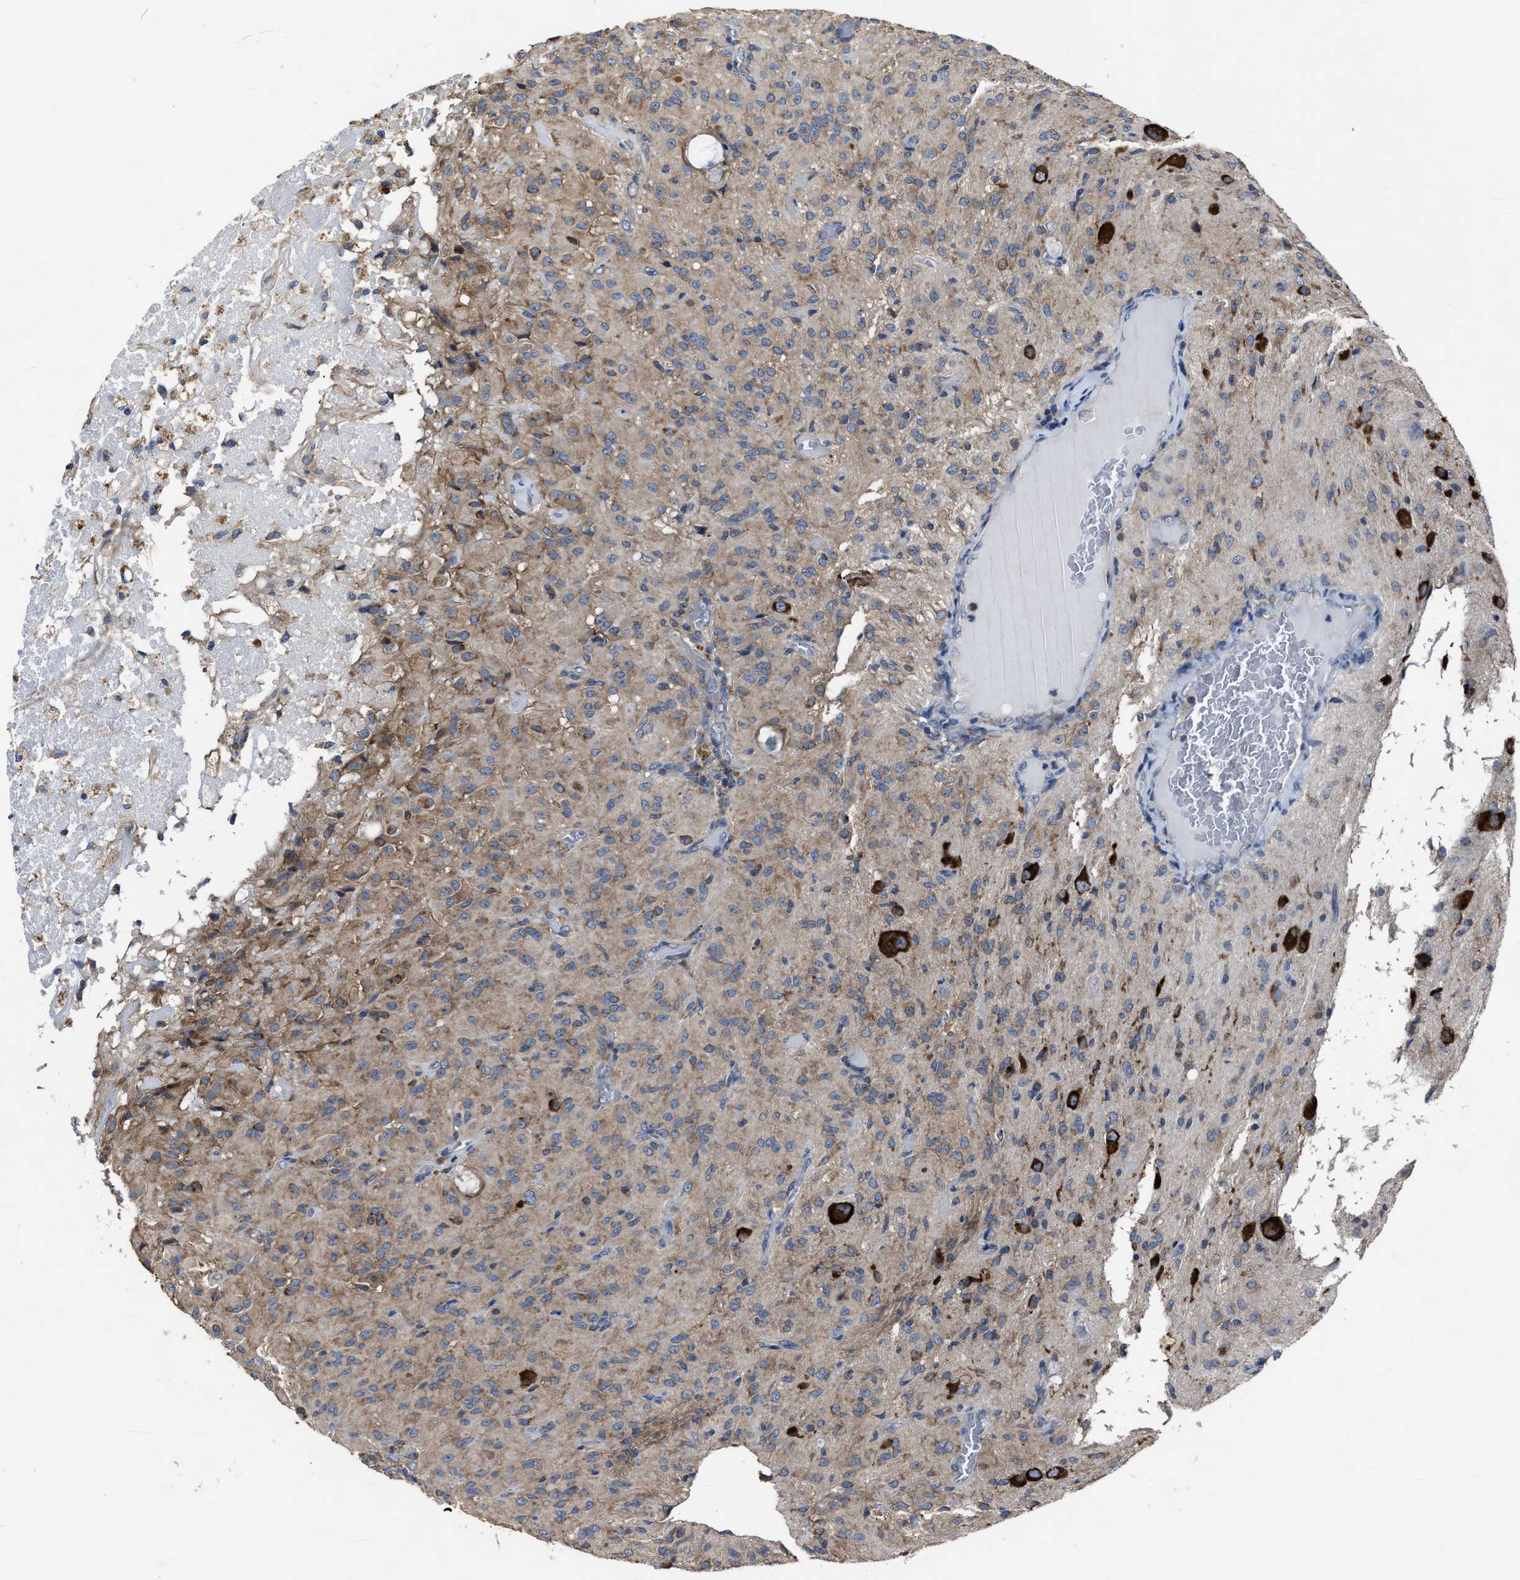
{"staining": {"intensity": "weak", "quantity": "25%-75%", "location": "cytoplasmic/membranous"}, "tissue": "glioma", "cell_type": "Tumor cells", "image_type": "cancer", "snomed": [{"axis": "morphology", "description": "Glioma, malignant, High grade"}, {"axis": "topography", "description": "Brain"}], "caption": "Glioma stained with DAB (3,3'-diaminobenzidine) immunohistochemistry displays low levels of weak cytoplasmic/membranous positivity in approximately 25%-75% of tumor cells.", "gene": "UPF1", "patient": {"sex": "female", "age": 59}}